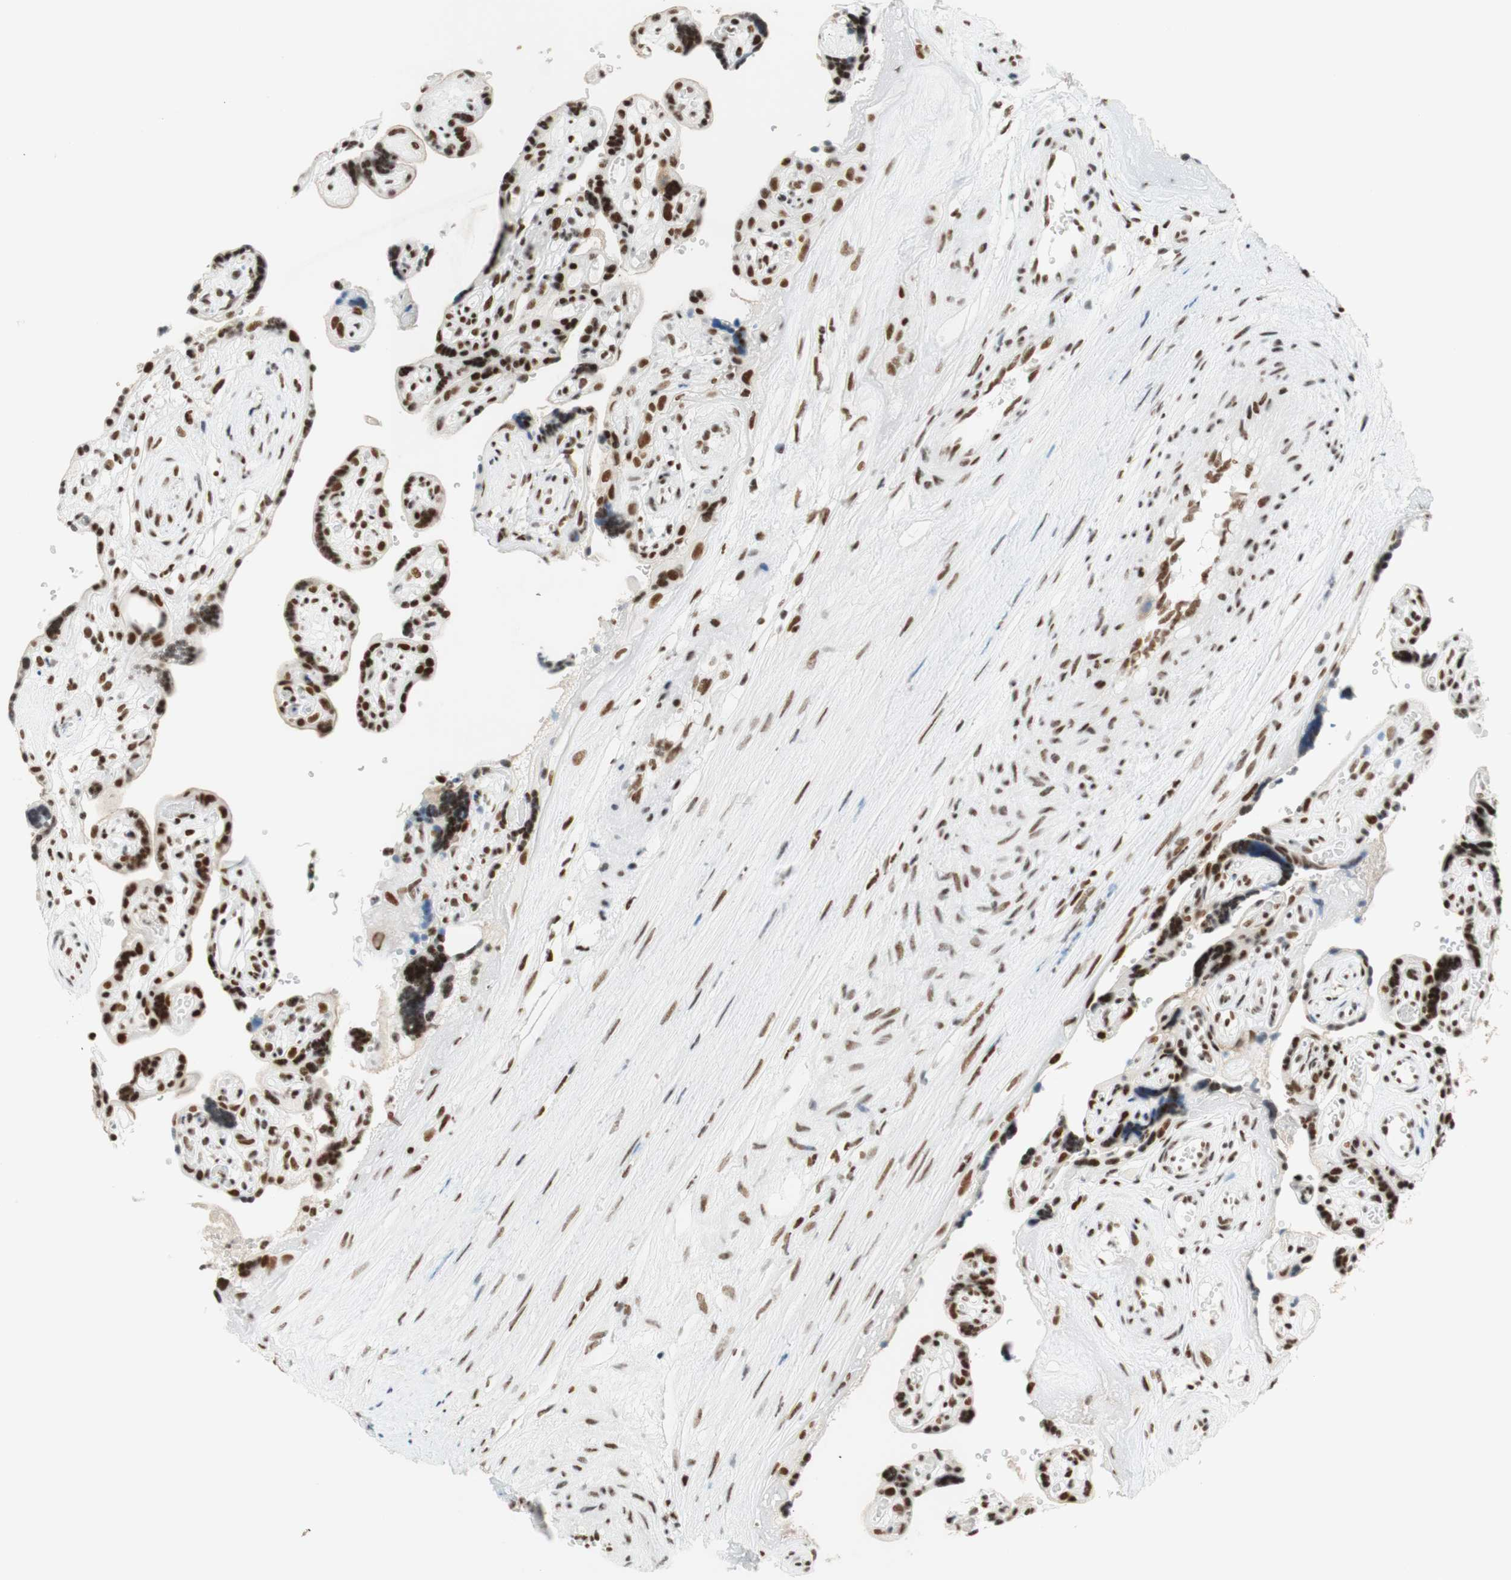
{"staining": {"intensity": "strong", "quantity": ">75%", "location": "nuclear"}, "tissue": "placenta", "cell_type": "Decidual cells", "image_type": "normal", "snomed": [{"axis": "morphology", "description": "Normal tissue, NOS"}, {"axis": "topography", "description": "Placenta"}], "caption": "An image of human placenta stained for a protein reveals strong nuclear brown staining in decidual cells. The protein of interest is shown in brown color, while the nuclei are stained blue.", "gene": "RNF20", "patient": {"sex": "female", "age": 30}}